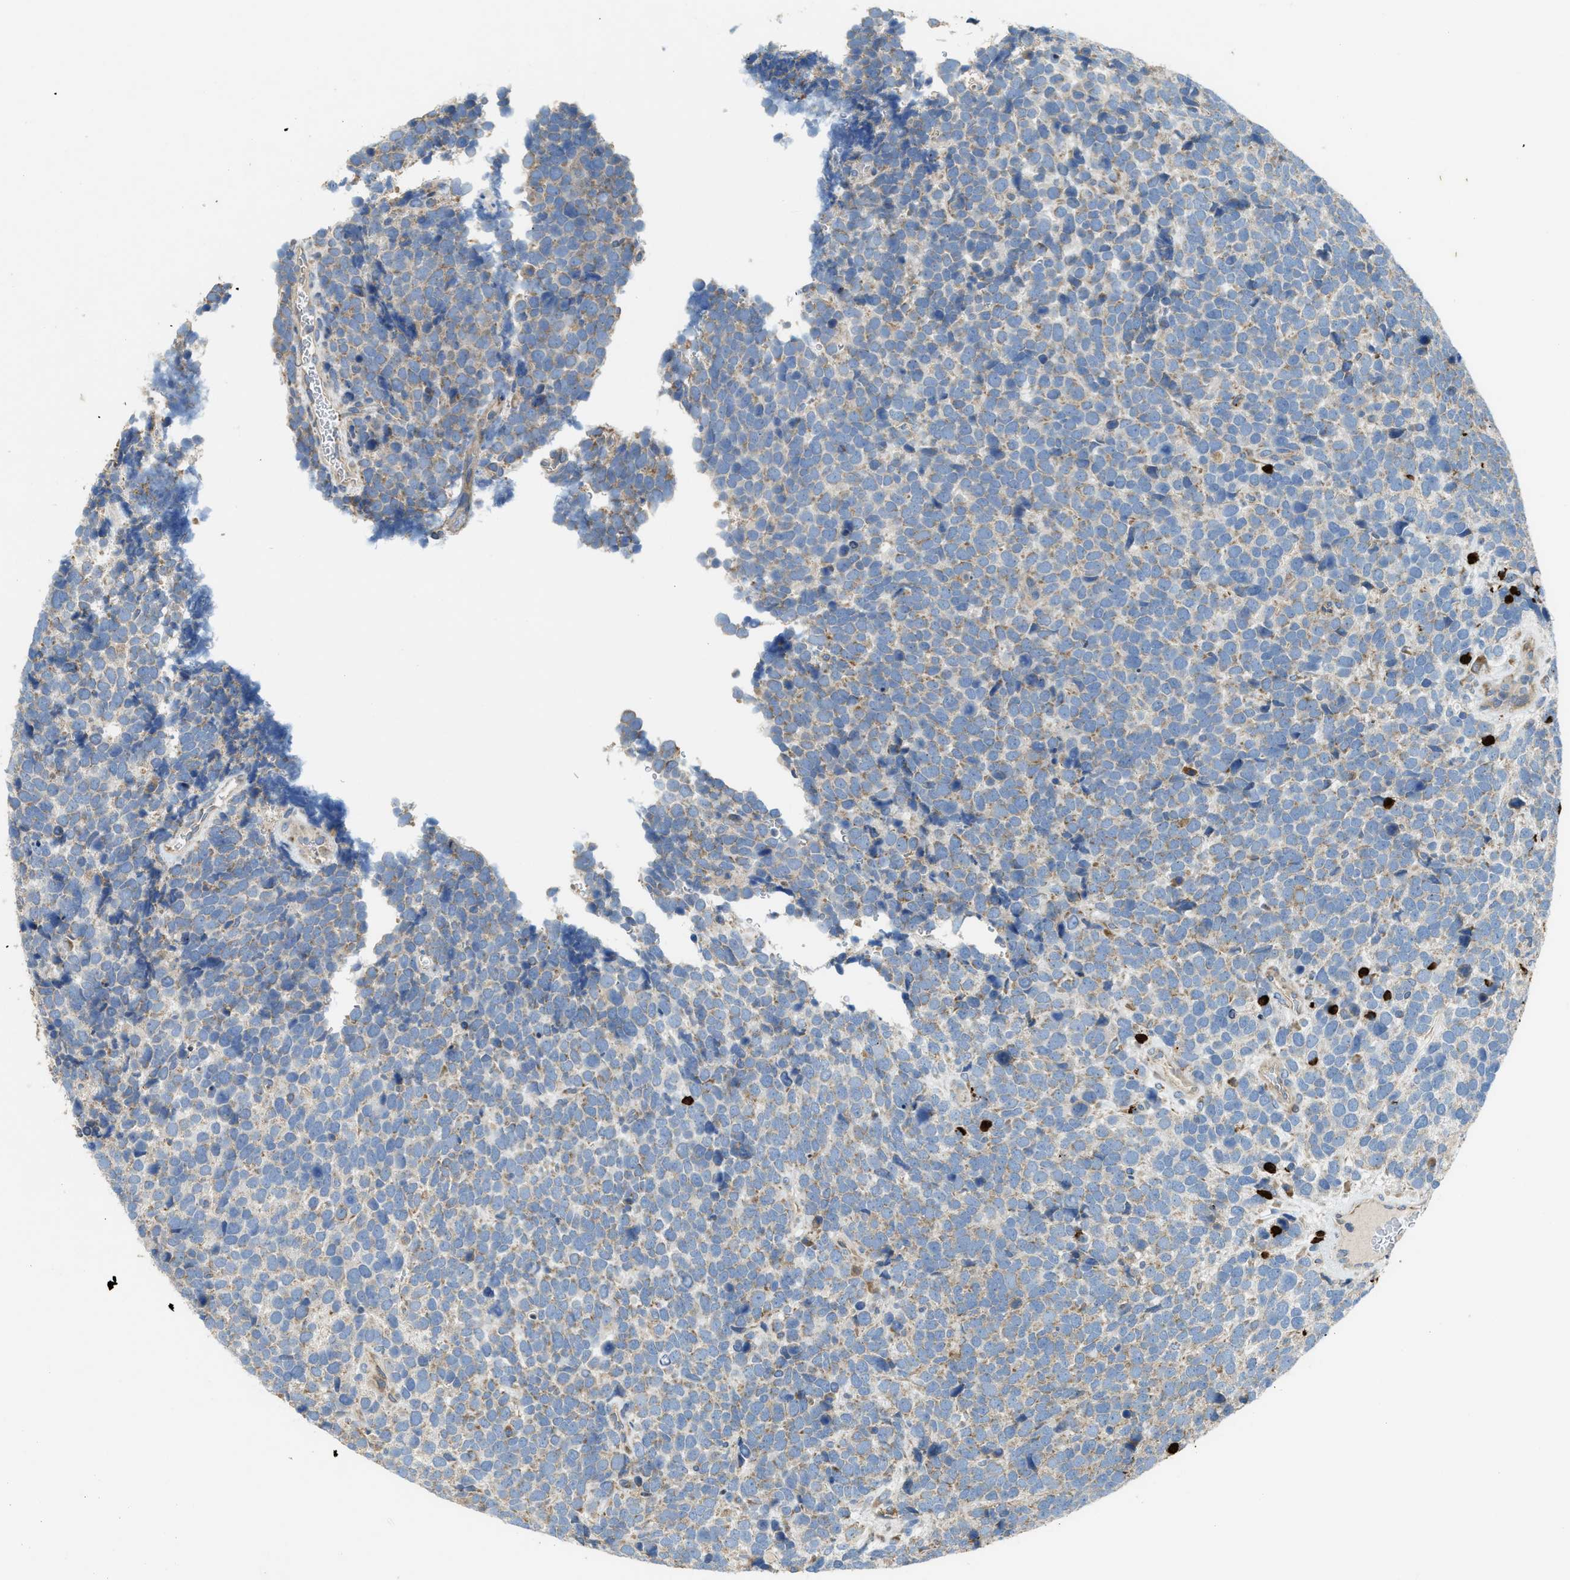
{"staining": {"intensity": "negative", "quantity": "none", "location": "none"}, "tissue": "urothelial cancer", "cell_type": "Tumor cells", "image_type": "cancer", "snomed": [{"axis": "morphology", "description": "Urothelial carcinoma, High grade"}, {"axis": "topography", "description": "Urinary bladder"}], "caption": "Tumor cells are negative for protein expression in human urothelial cancer.", "gene": "TMEM68", "patient": {"sex": "female", "age": 82}}